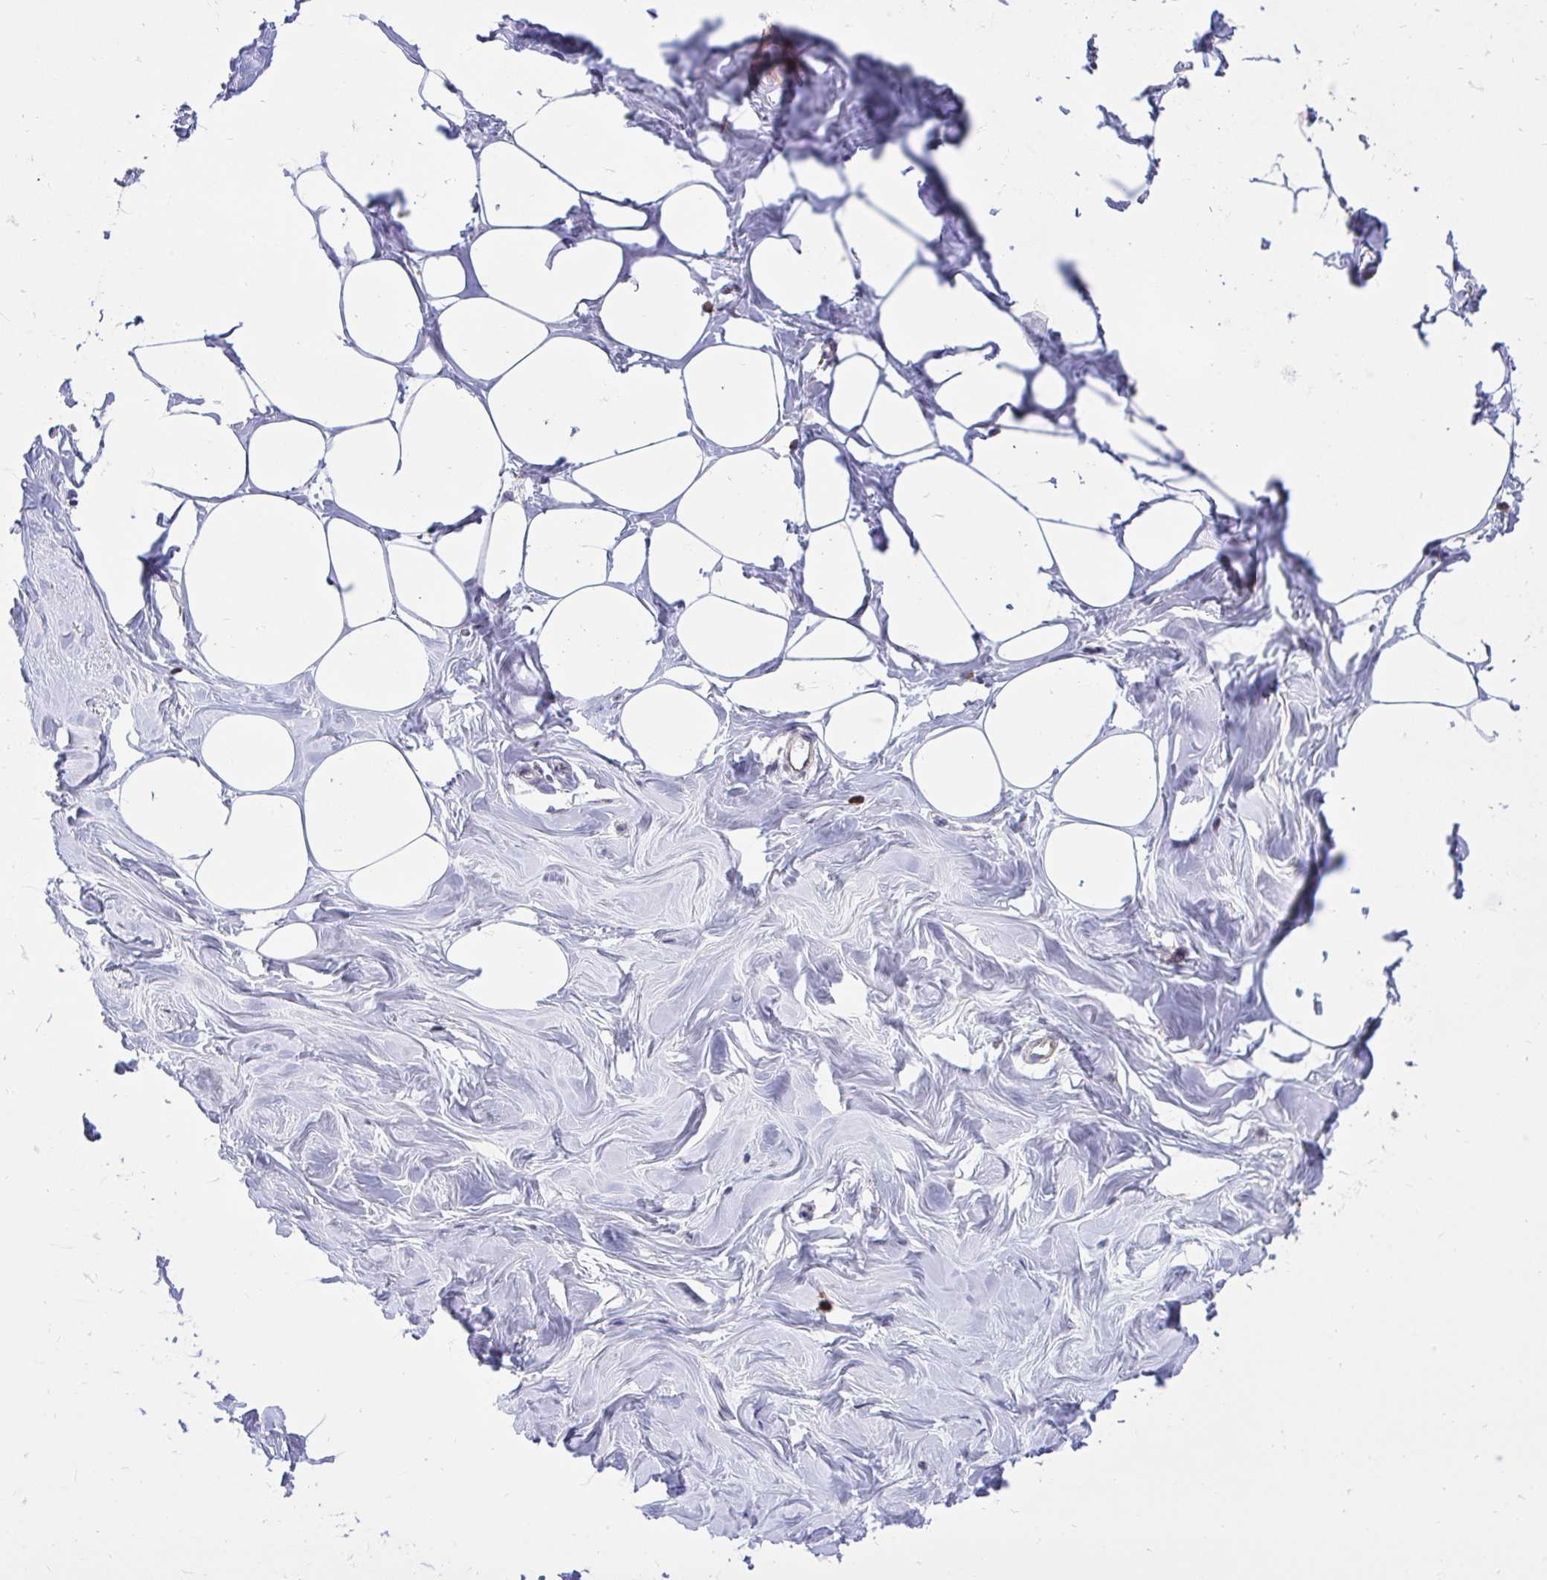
{"staining": {"intensity": "negative", "quantity": "none", "location": "none"}, "tissue": "breast", "cell_type": "Adipocytes", "image_type": "normal", "snomed": [{"axis": "morphology", "description": "Normal tissue, NOS"}, {"axis": "topography", "description": "Breast"}], "caption": "Immunohistochemical staining of benign breast demonstrates no significant expression in adipocytes.", "gene": "NAALAD2", "patient": {"sex": "female", "age": 27}}